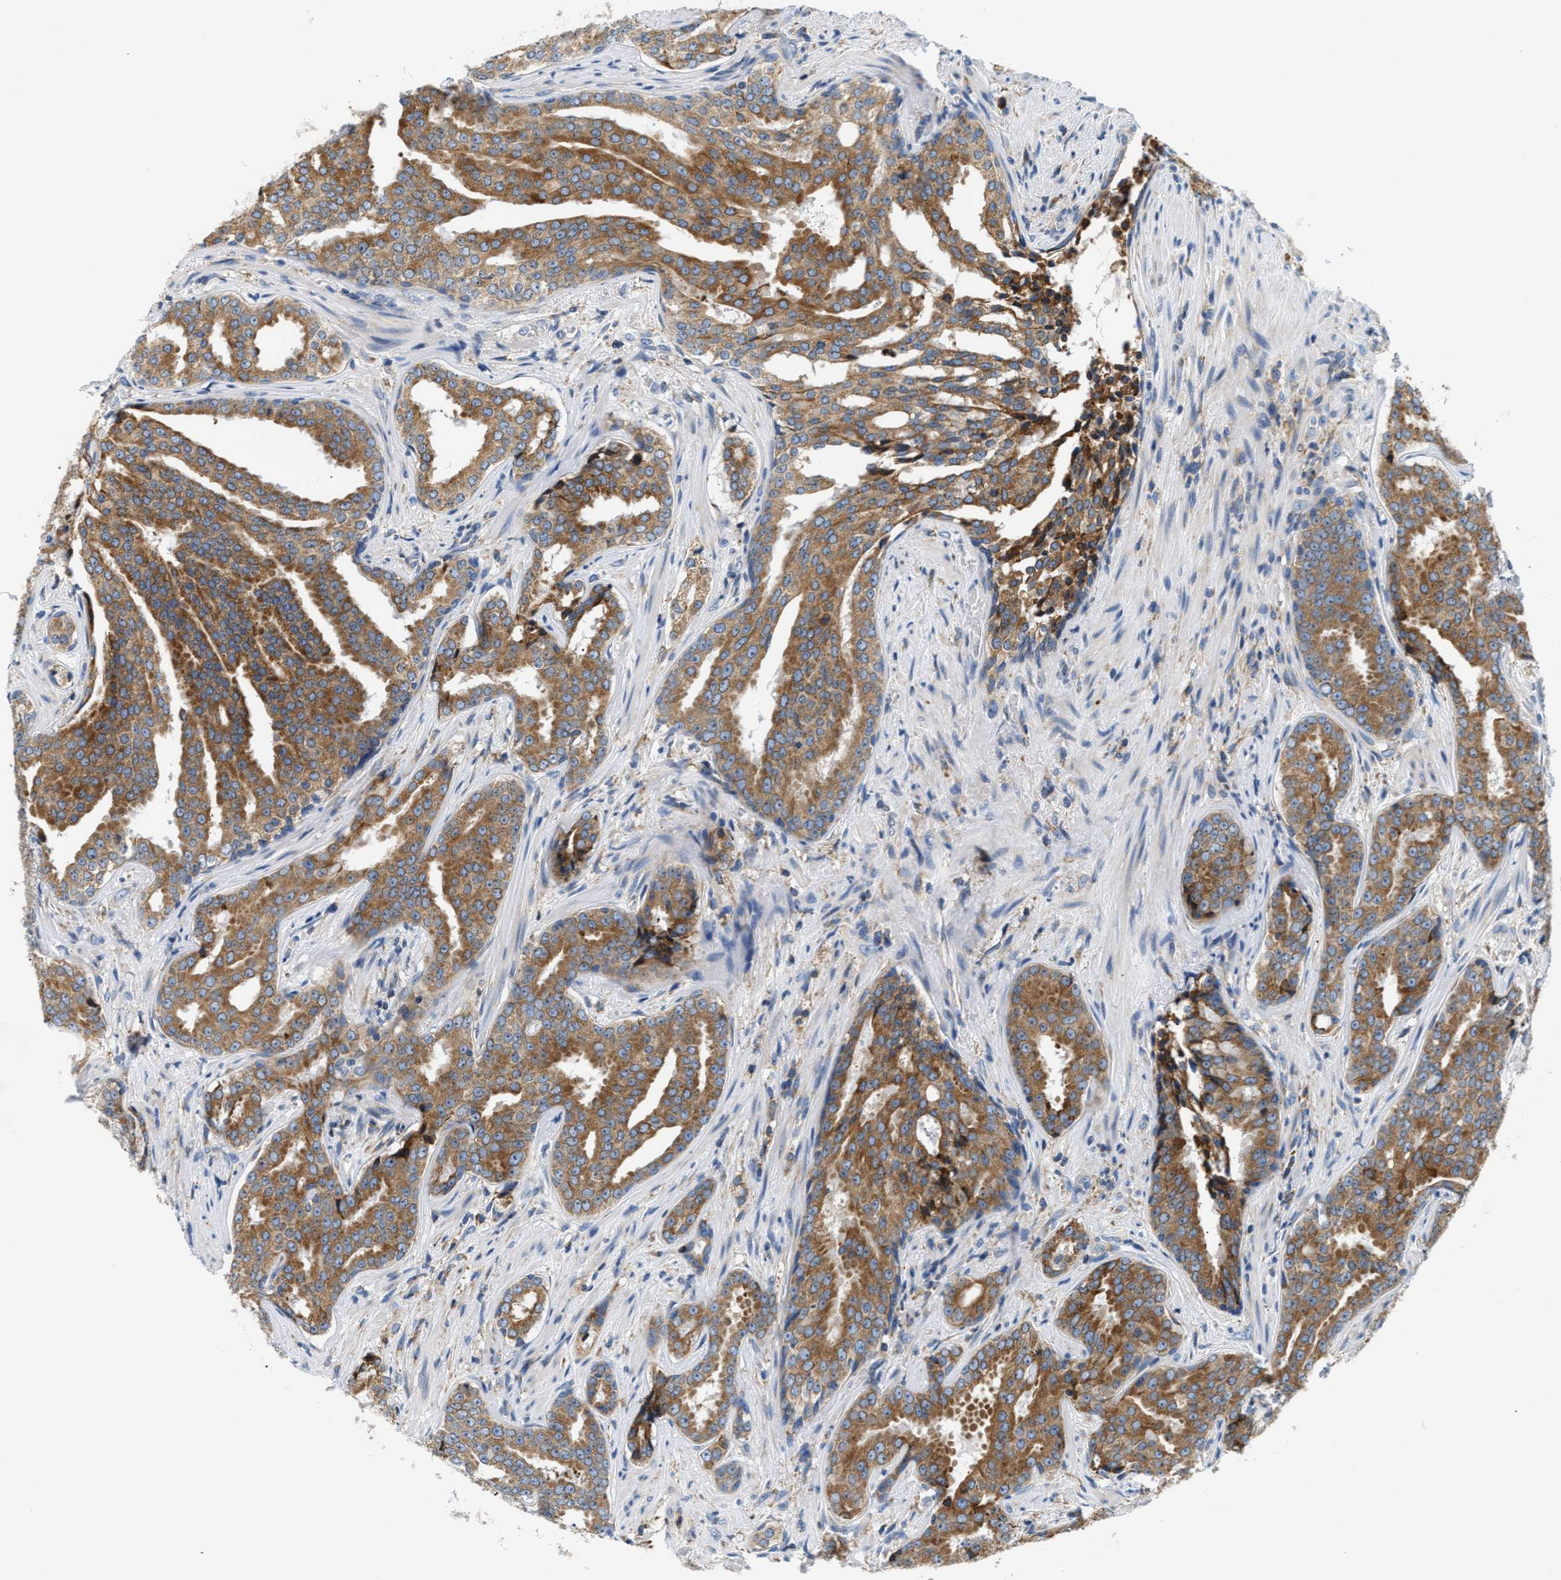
{"staining": {"intensity": "moderate", "quantity": ">75%", "location": "cytoplasmic/membranous"}, "tissue": "prostate cancer", "cell_type": "Tumor cells", "image_type": "cancer", "snomed": [{"axis": "morphology", "description": "Adenocarcinoma, High grade"}, {"axis": "topography", "description": "Prostate"}], "caption": "Prostate cancer (adenocarcinoma (high-grade)) stained for a protein reveals moderate cytoplasmic/membranous positivity in tumor cells.", "gene": "HDHD3", "patient": {"sex": "male", "age": 71}}